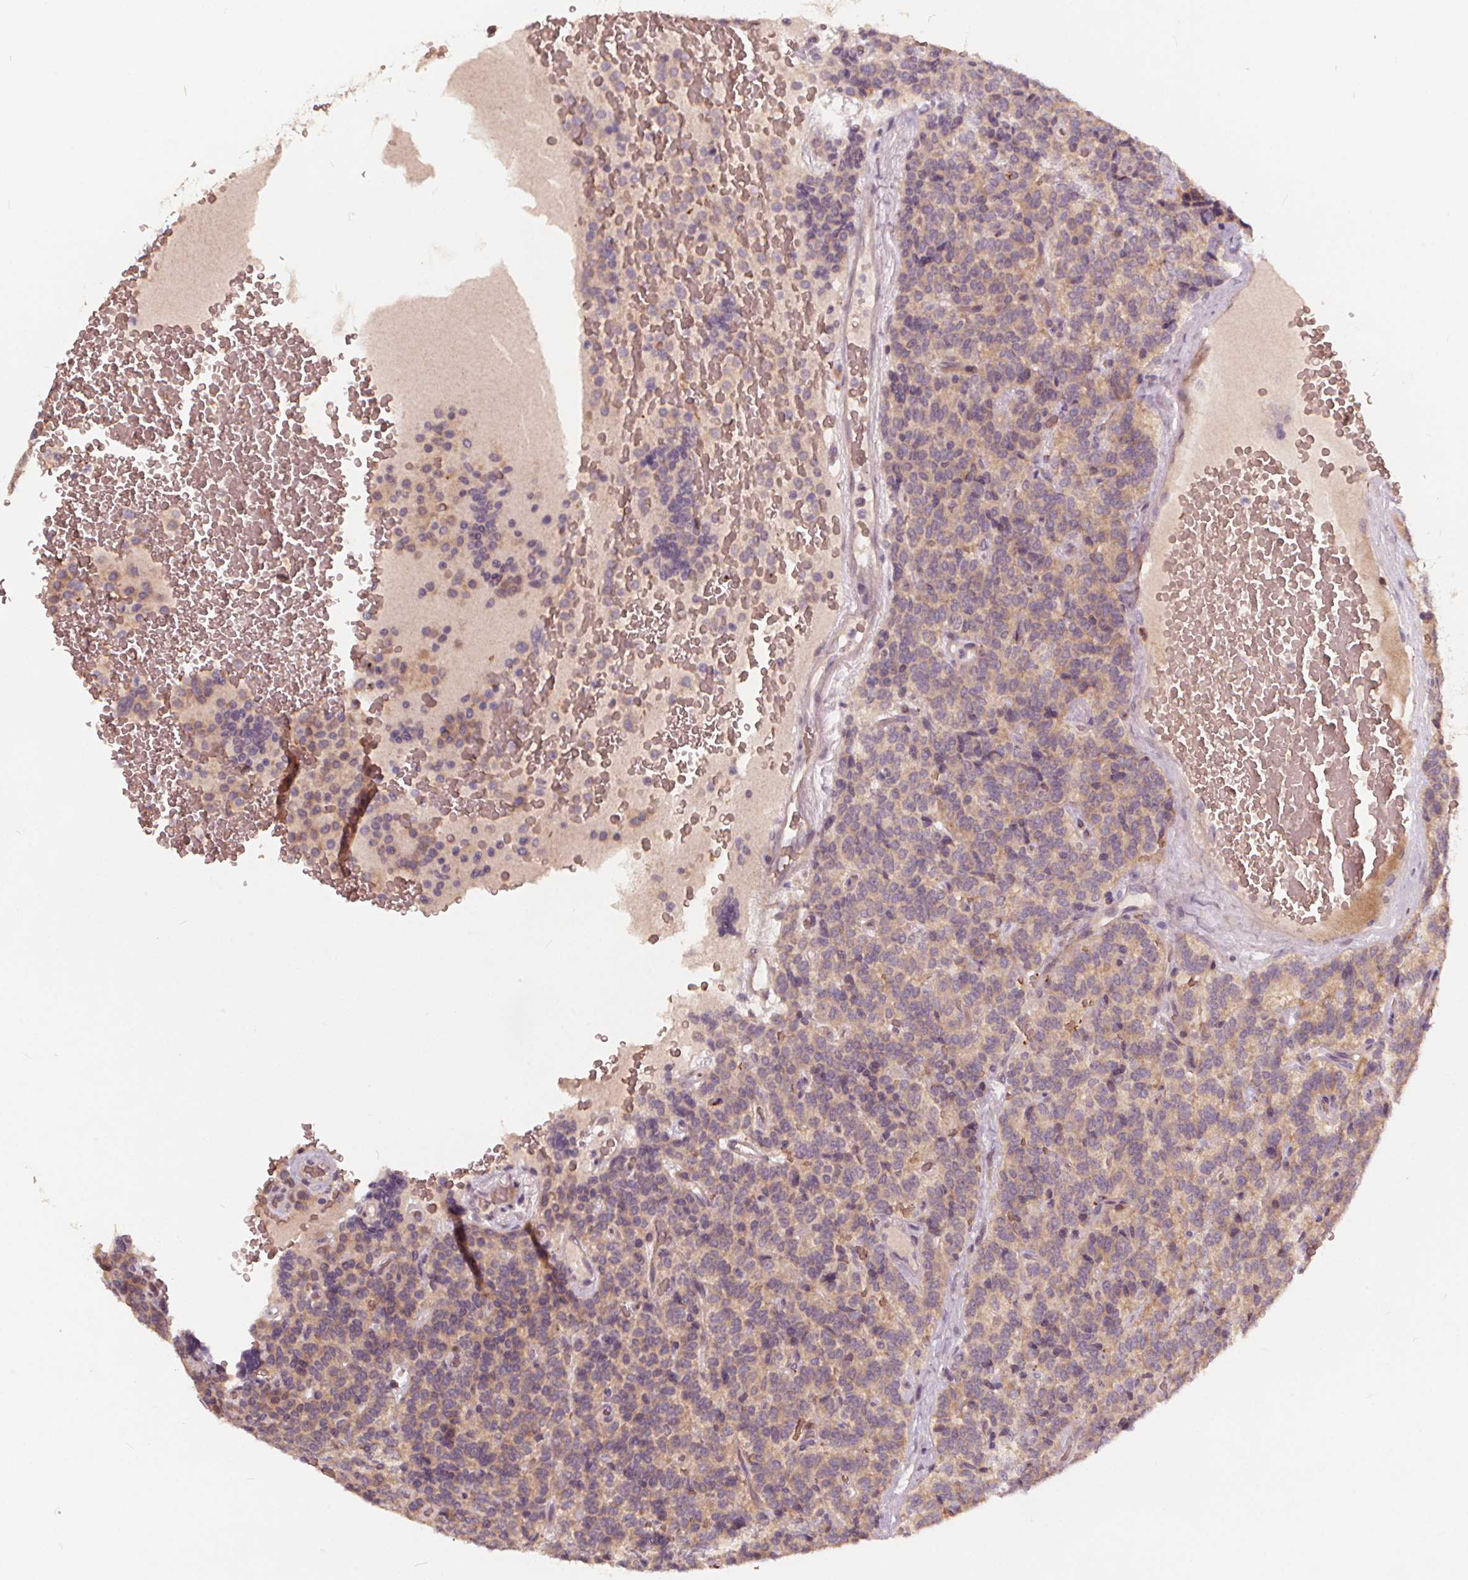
{"staining": {"intensity": "negative", "quantity": "none", "location": "none"}, "tissue": "carcinoid", "cell_type": "Tumor cells", "image_type": "cancer", "snomed": [{"axis": "morphology", "description": "Carcinoid, malignant, NOS"}, {"axis": "topography", "description": "Pancreas"}], "caption": "Immunohistochemistry image of human carcinoid (malignant) stained for a protein (brown), which shows no positivity in tumor cells.", "gene": "IPO13", "patient": {"sex": "male", "age": 36}}